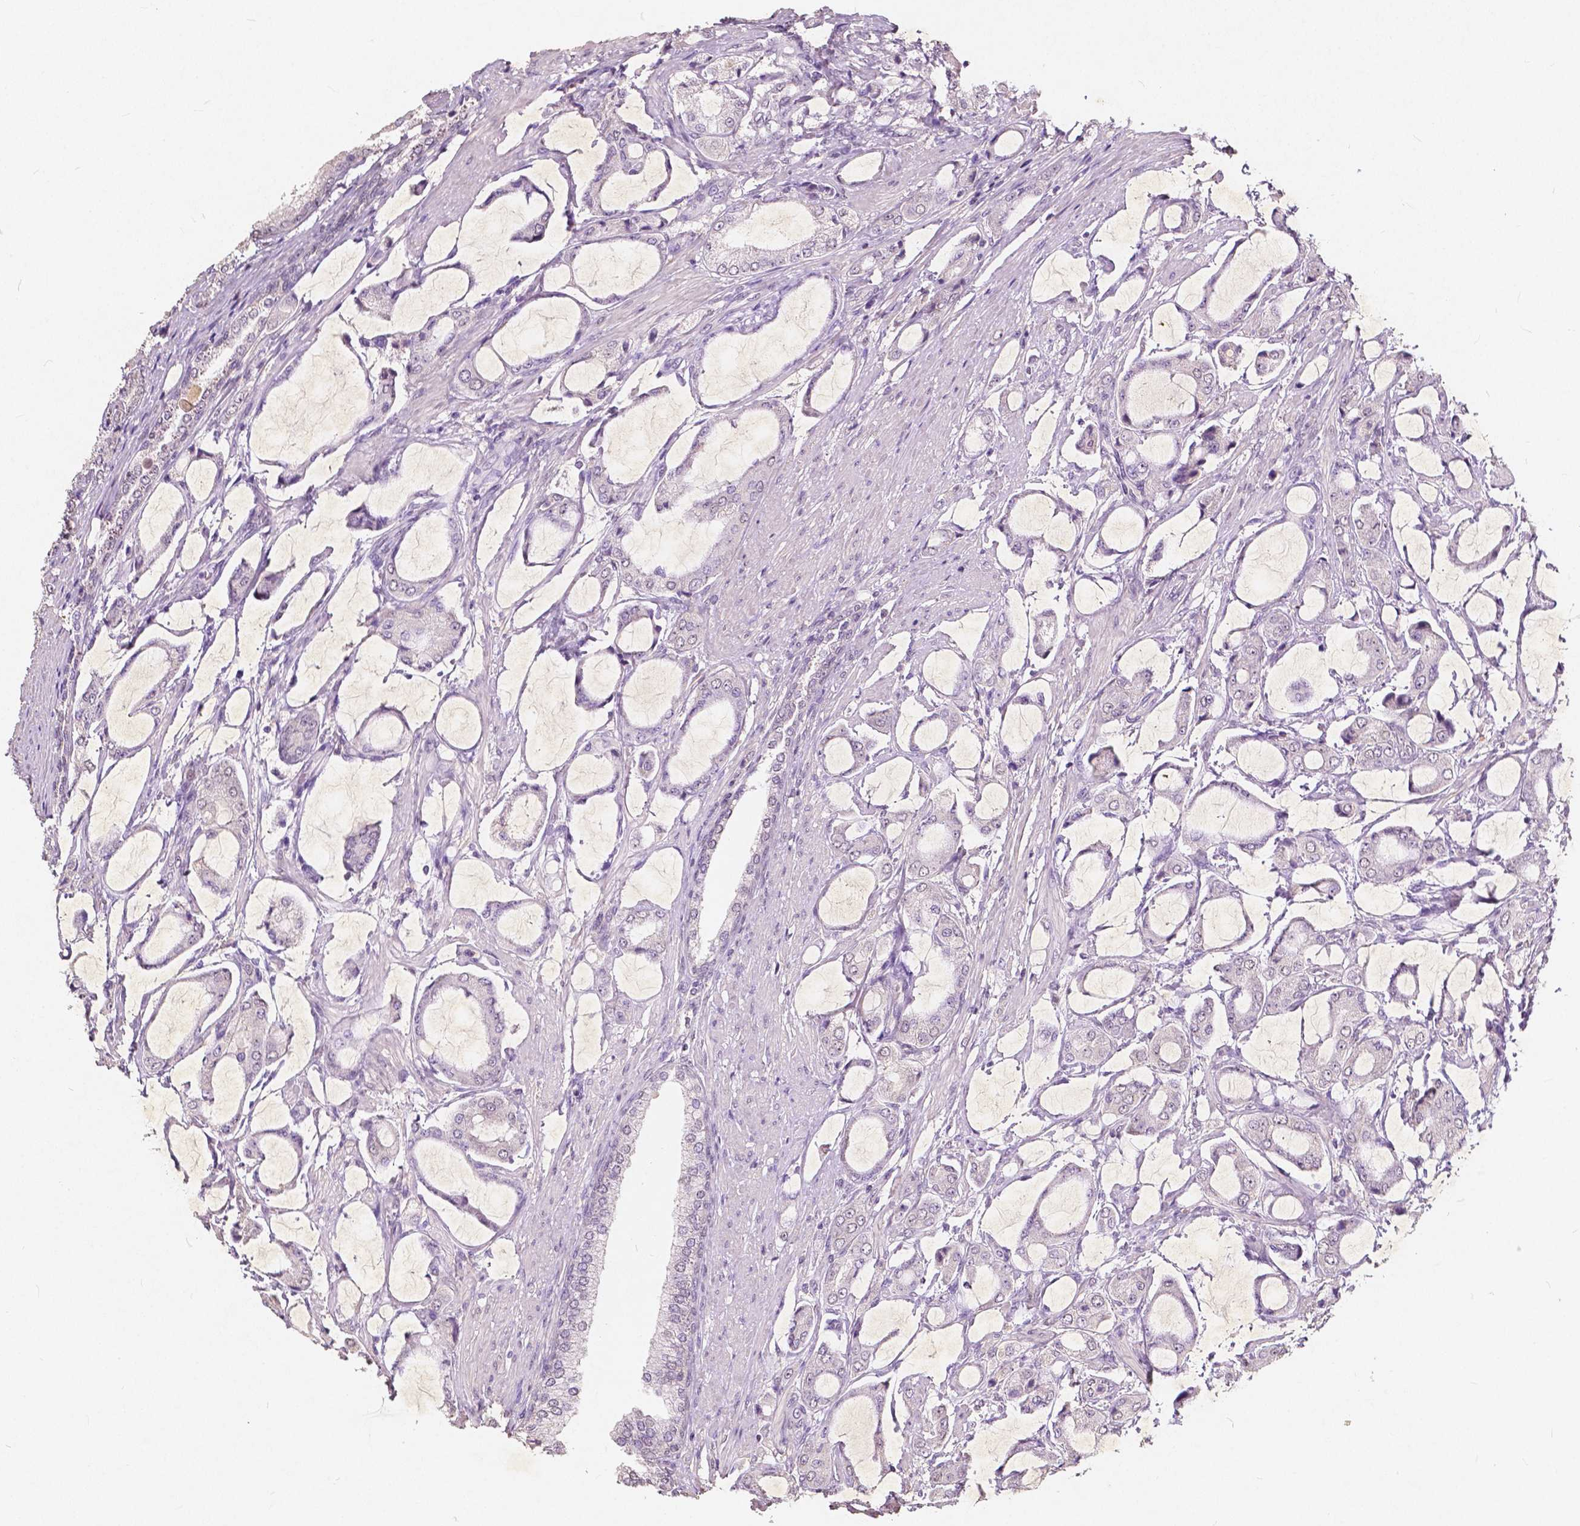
{"staining": {"intensity": "negative", "quantity": "none", "location": "none"}, "tissue": "prostate cancer", "cell_type": "Tumor cells", "image_type": "cancer", "snomed": [{"axis": "morphology", "description": "Adenocarcinoma, NOS"}, {"axis": "topography", "description": "Prostate"}], "caption": "IHC micrograph of human adenocarcinoma (prostate) stained for a protein (brown), which displays no positivity in tumor cells. Nuclei are stained in blue.", "gene": "SOX15", "patient": {"sex": "male", "age": 63}}